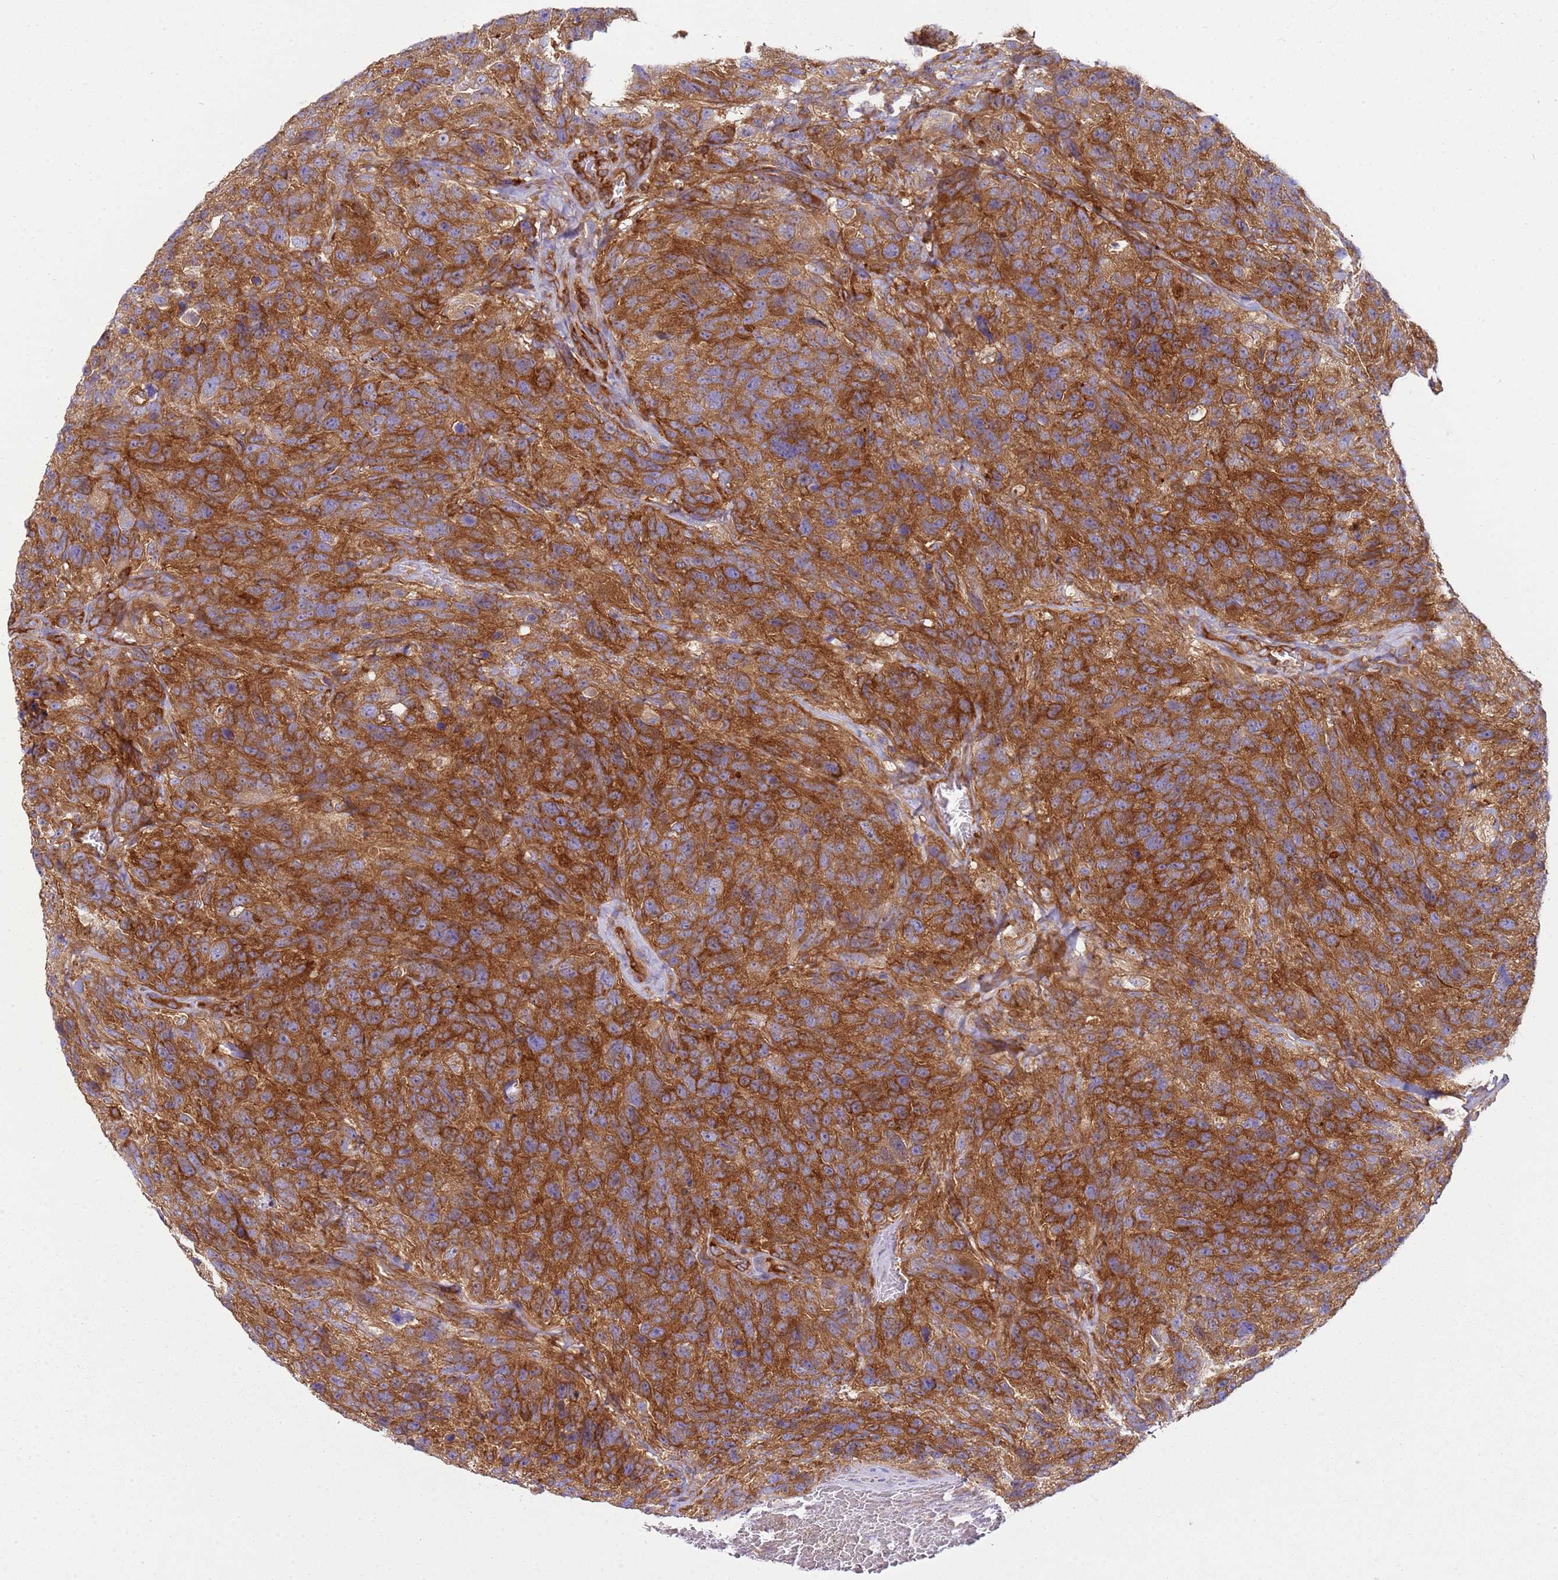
{"staining": {"intensity": "strong", "quantity": ">75%", "location": "cytoplasmic/membranous"}, "tissue": "glioma", "cell_type": "Tumor cells", "image_type": "cancer", "snomed": [{"axis": "morphology", "description": "Glioma, malignant, High grade"}, {"axis": "topography", "description": "Brain"}], "caption": "Immunohistochemistry histopathology image of human glioma stained for a protein (brown), which demonstrates high levels of strong cytoplasmic/membranous staining in approximately >75% of tumor cells.", "gene": "SNX21", "patient": {"sex": "male", "age": 69}}